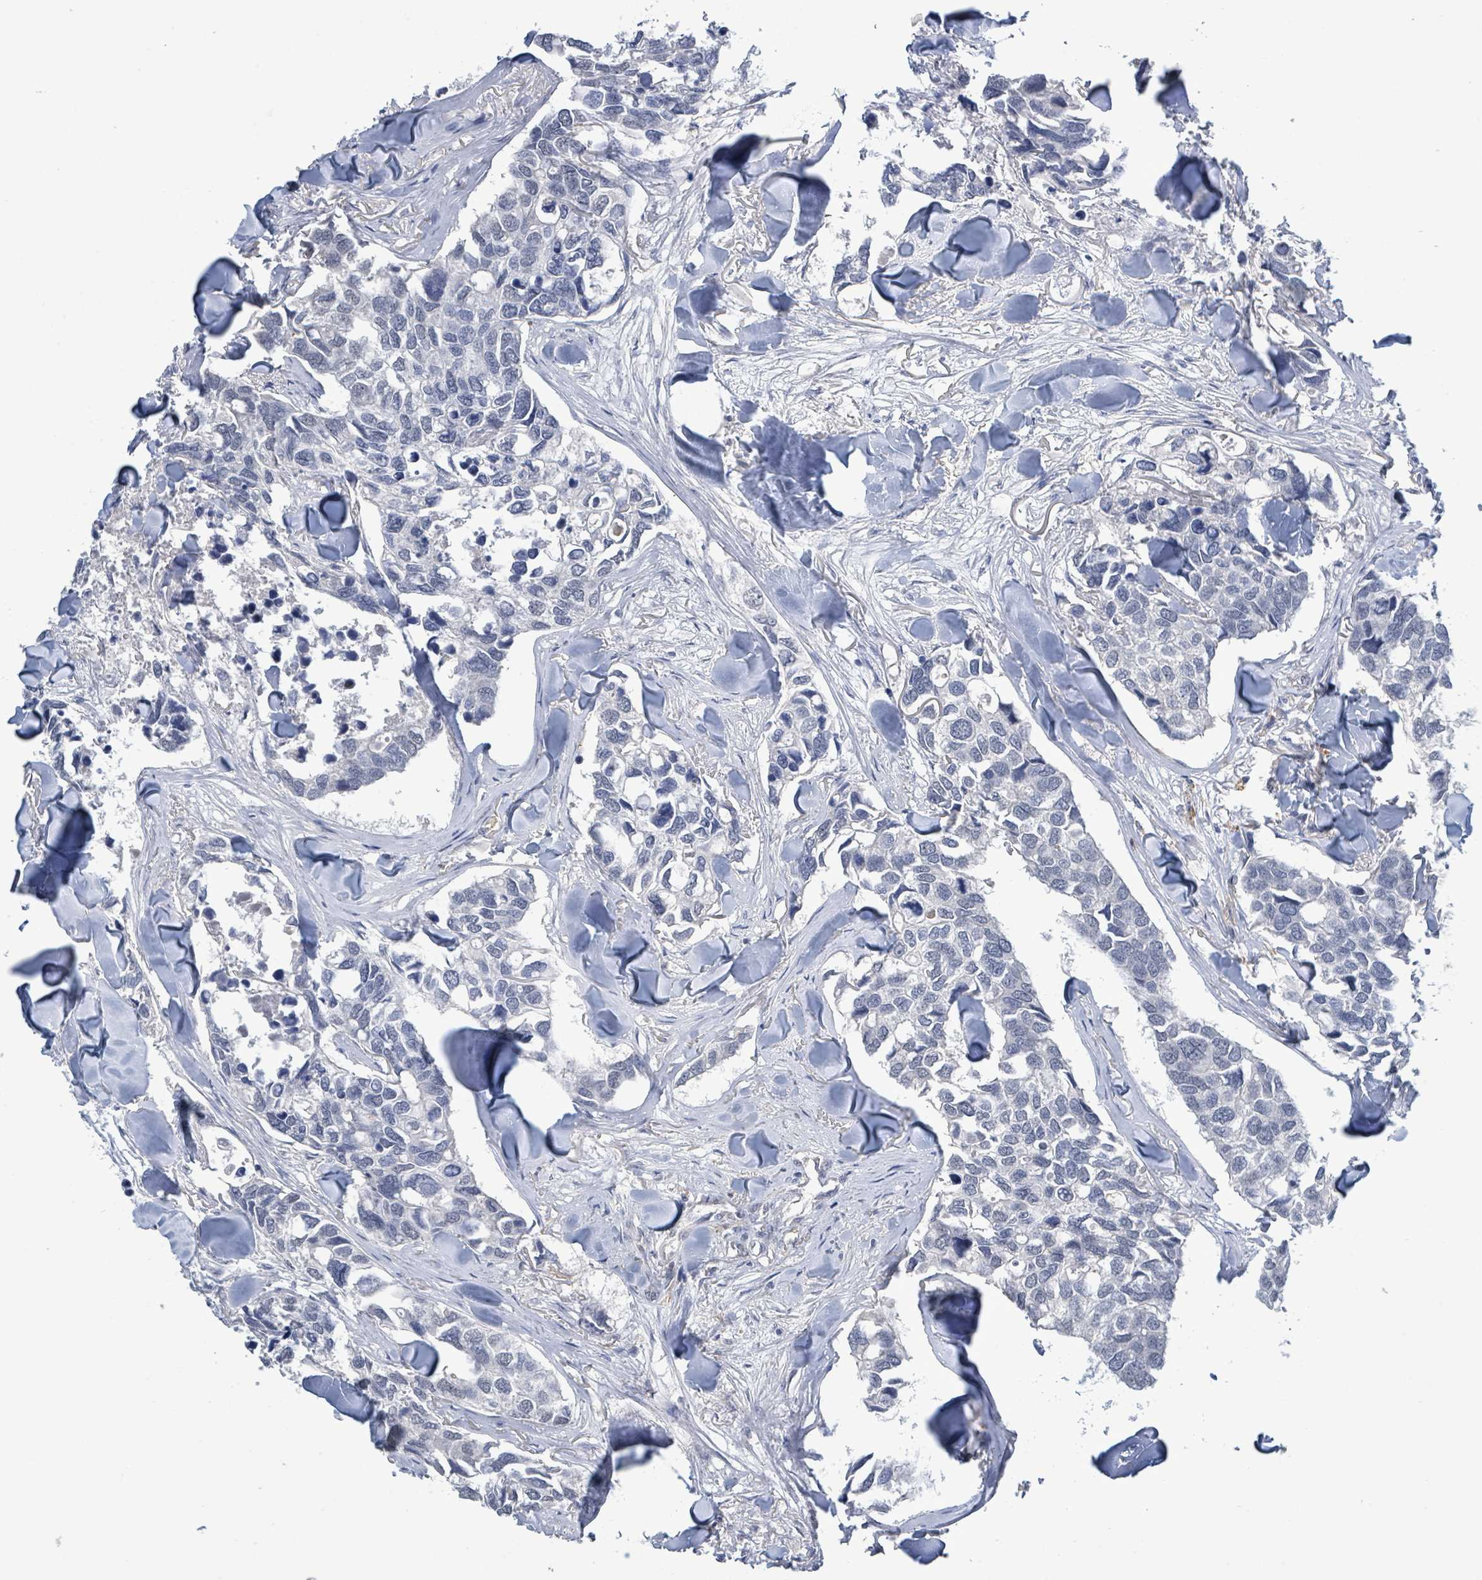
{"staining": {"intensity": "negative", "quantity": "none", "location": "none"}, "tissue": "breast cancer", "cell_type": "Tumor cells", "image_type": "cancer", "snomed": [{"axis": "morphology", "description": "Duct carcinoma"}, {"axis": "topography", "description": "Breast"}], "caption": "High power microscopy micrograph of an IHC histopathology image of breast cancer (invasive ductal carcinoma), revealing no significant expression in tumor cells. Nuclei are stained in blue.", "gene": "SEBOX", "patient": {"sex": "female", "age": 83}}